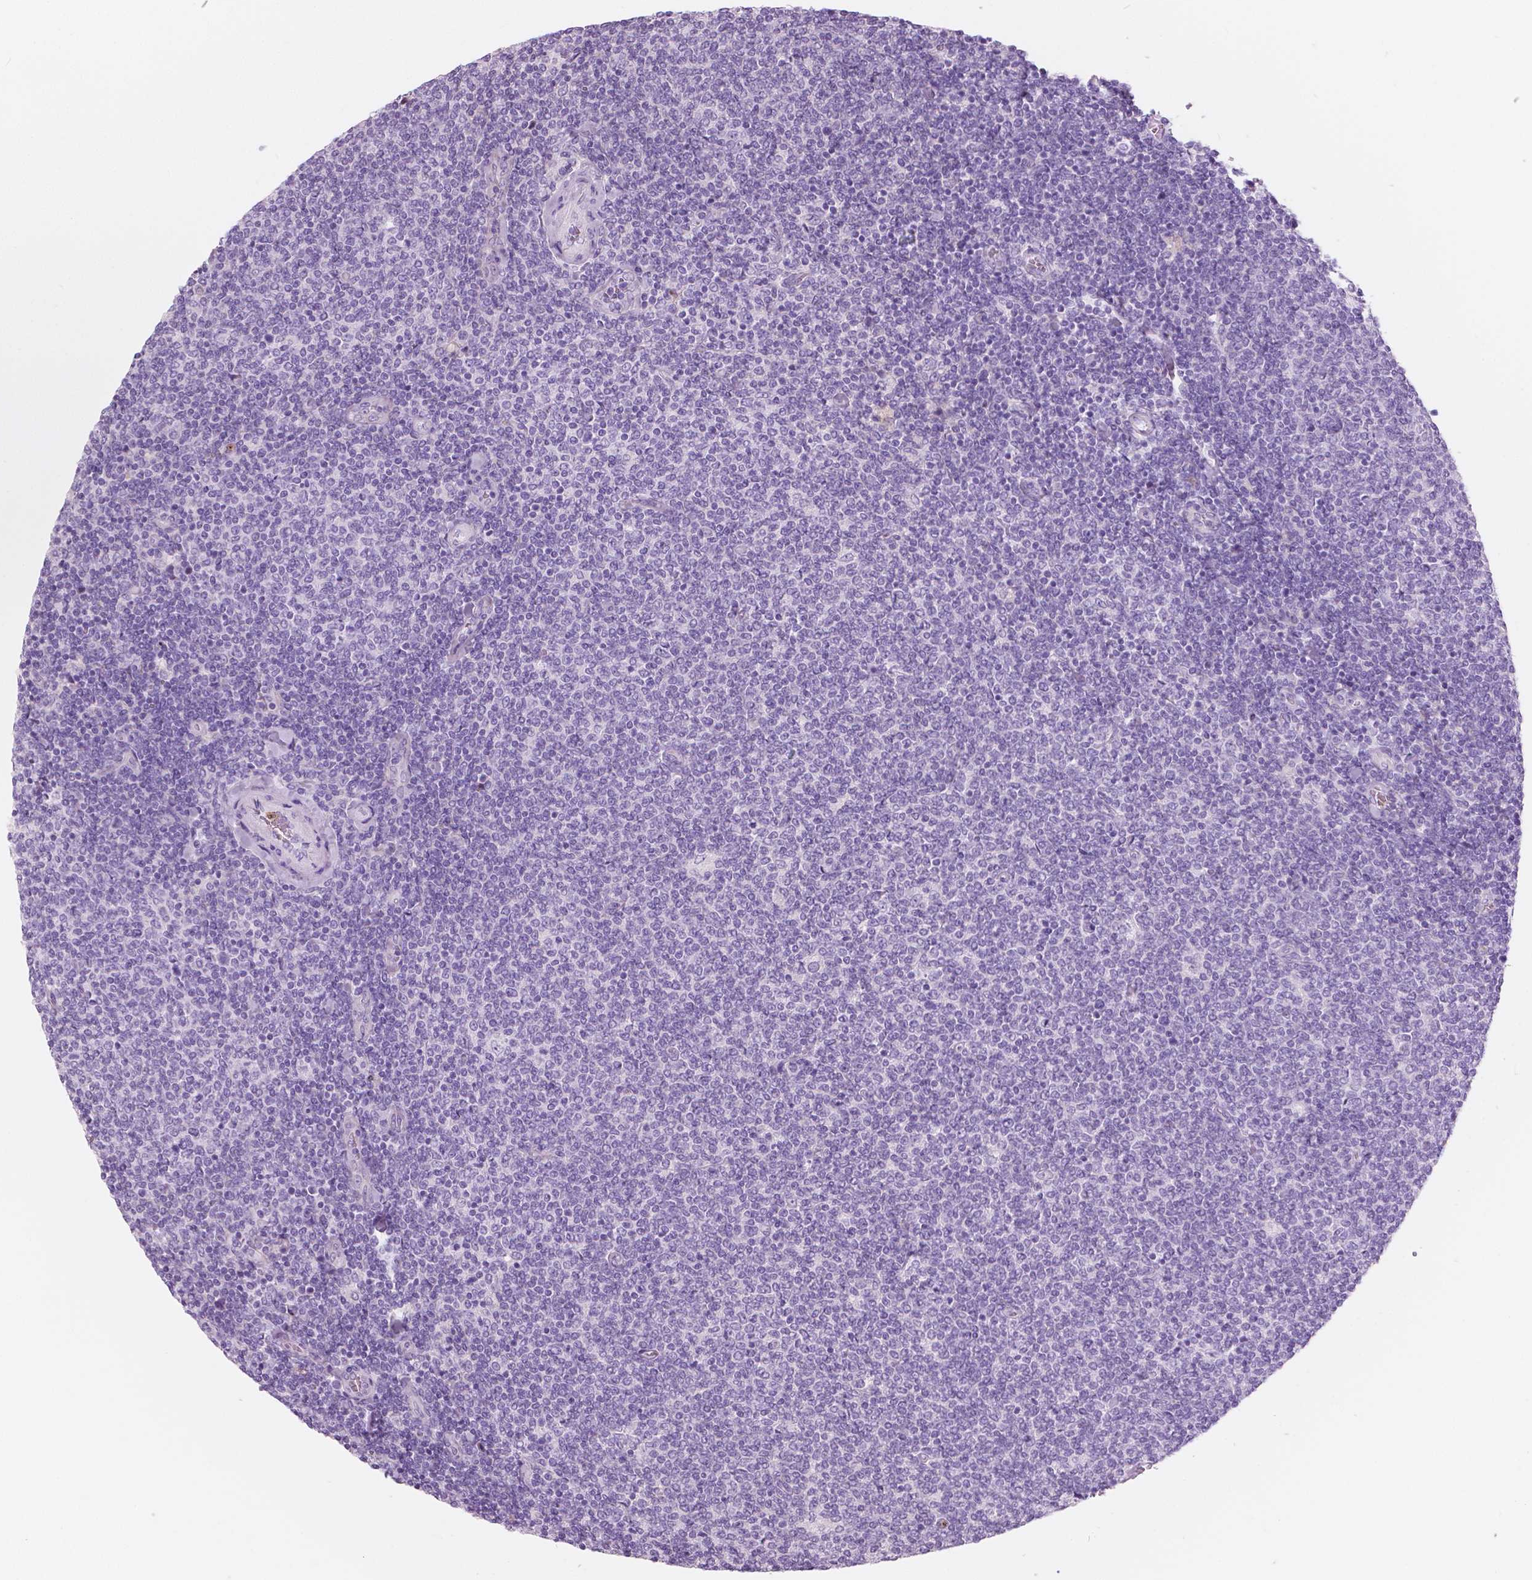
{"staining": {"intensity": "negative", "quantity": "none", "location": "none"}, "tissue": "lymphoma", "cell_type": "Tumor cells", "image_type": "cancer", "snomed": [{"axis": "morphology", "description": "Malignant lymphoma, non-Hodgkin's type, Low grade"}, {"axis": "topography", "description": "Lymph node"}], "caption": "DAB (3,3'-diaminobenzidine) immunohistochemical staining of low-grade malignant lymphoma, non-Hodgkin's type shows no significant staining in tumor cells.", "gene": "CXCR2", "patient": {"sex": "male", "age": 52}}